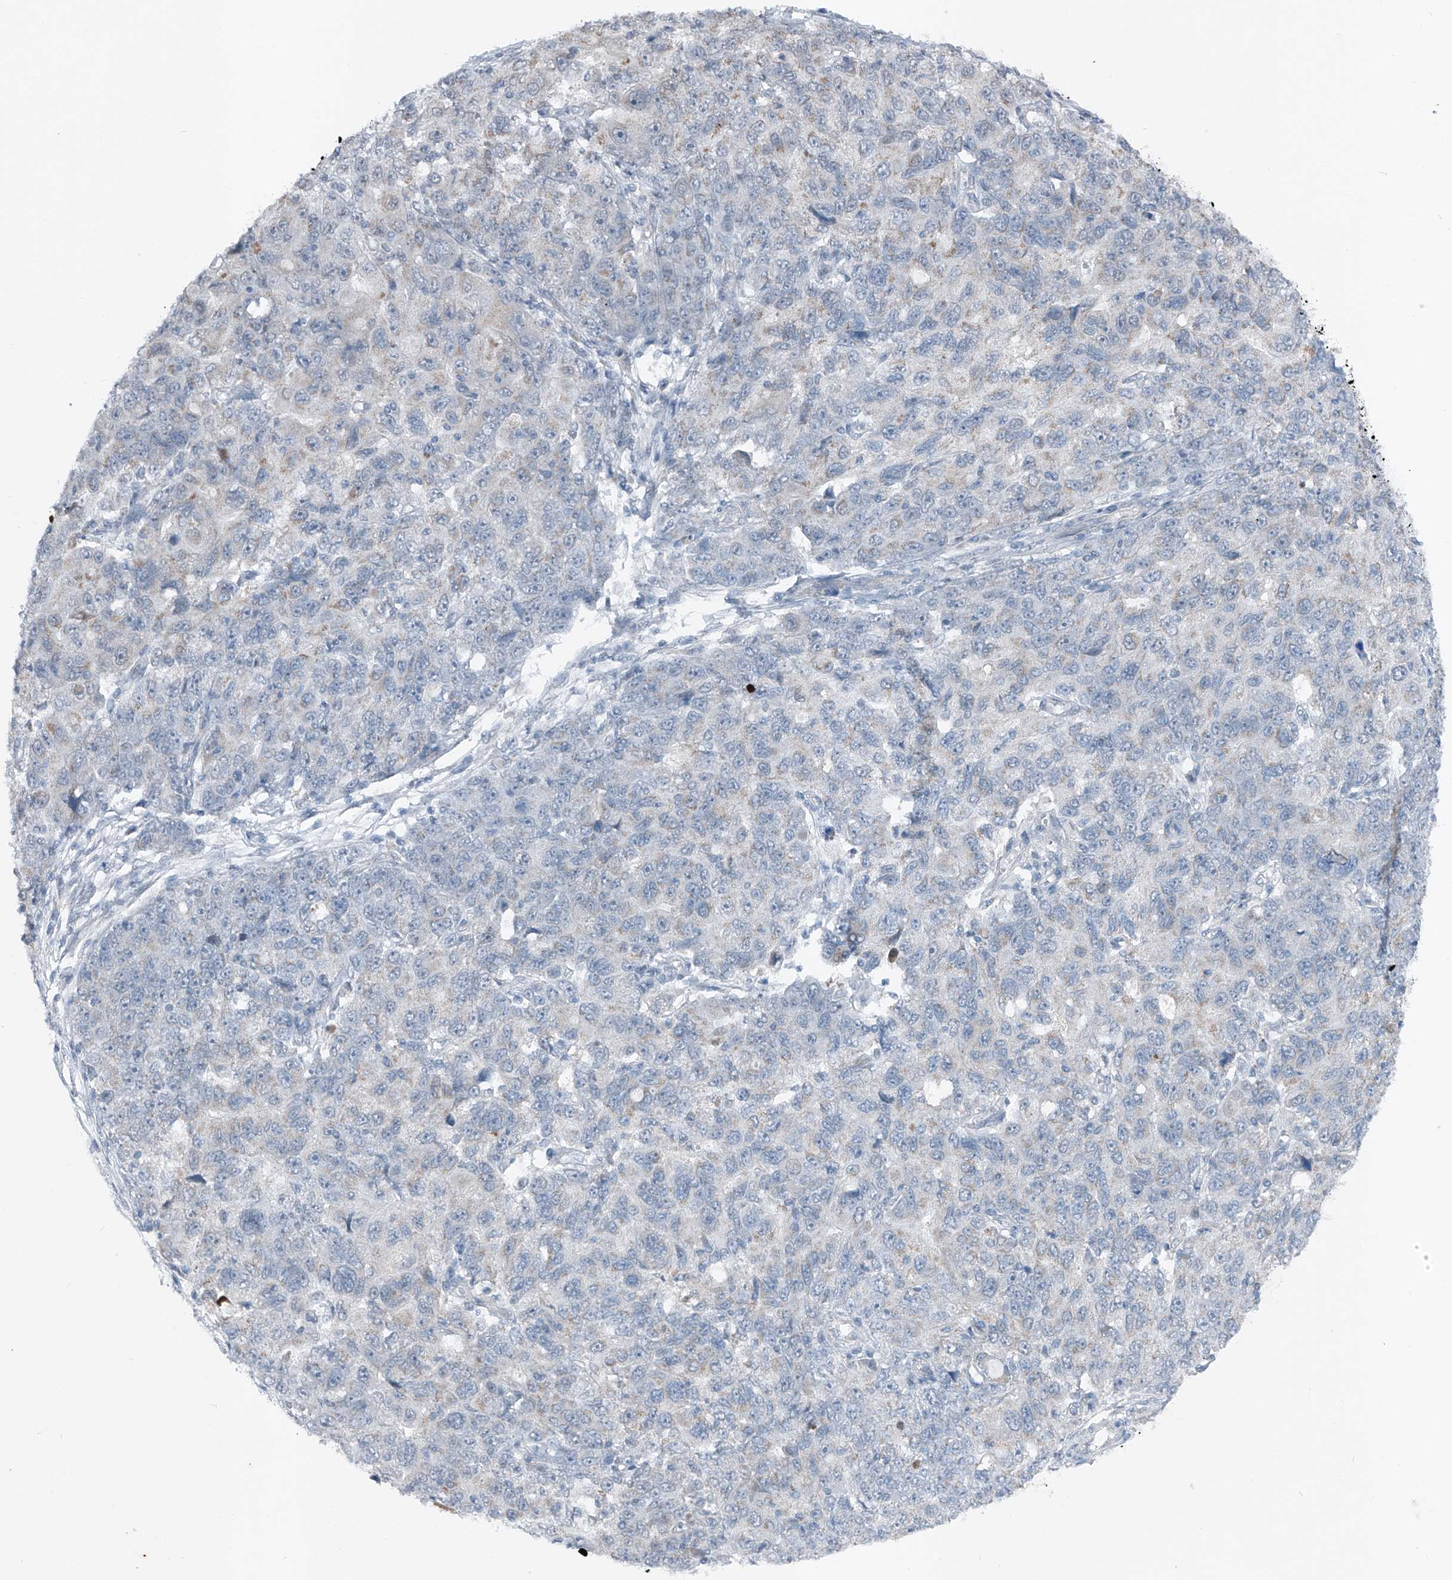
{"staining": {"intensity": "negative", "quantity": "none", "location": "none"}, "tissue": "ovarian cancer", "cell_type": "Tumor cells", "image_type": "cancer", "snomed": [{"axis": "morphology", "description": "Carcinoma, endometroid"}, {"axis": "topography", "description": "Ovary"}], "caption": "Immunohistochemistry (IHC) histopathology image of neoplastic tissue: human endometroid carcinoma (ovarian) stained with DAB (3,3'-diaminobenzidine) reveals no significant protein expression in tumor cells.", "gene": "DYRK1B", "patient": {"sex": "female", "age": 42}}